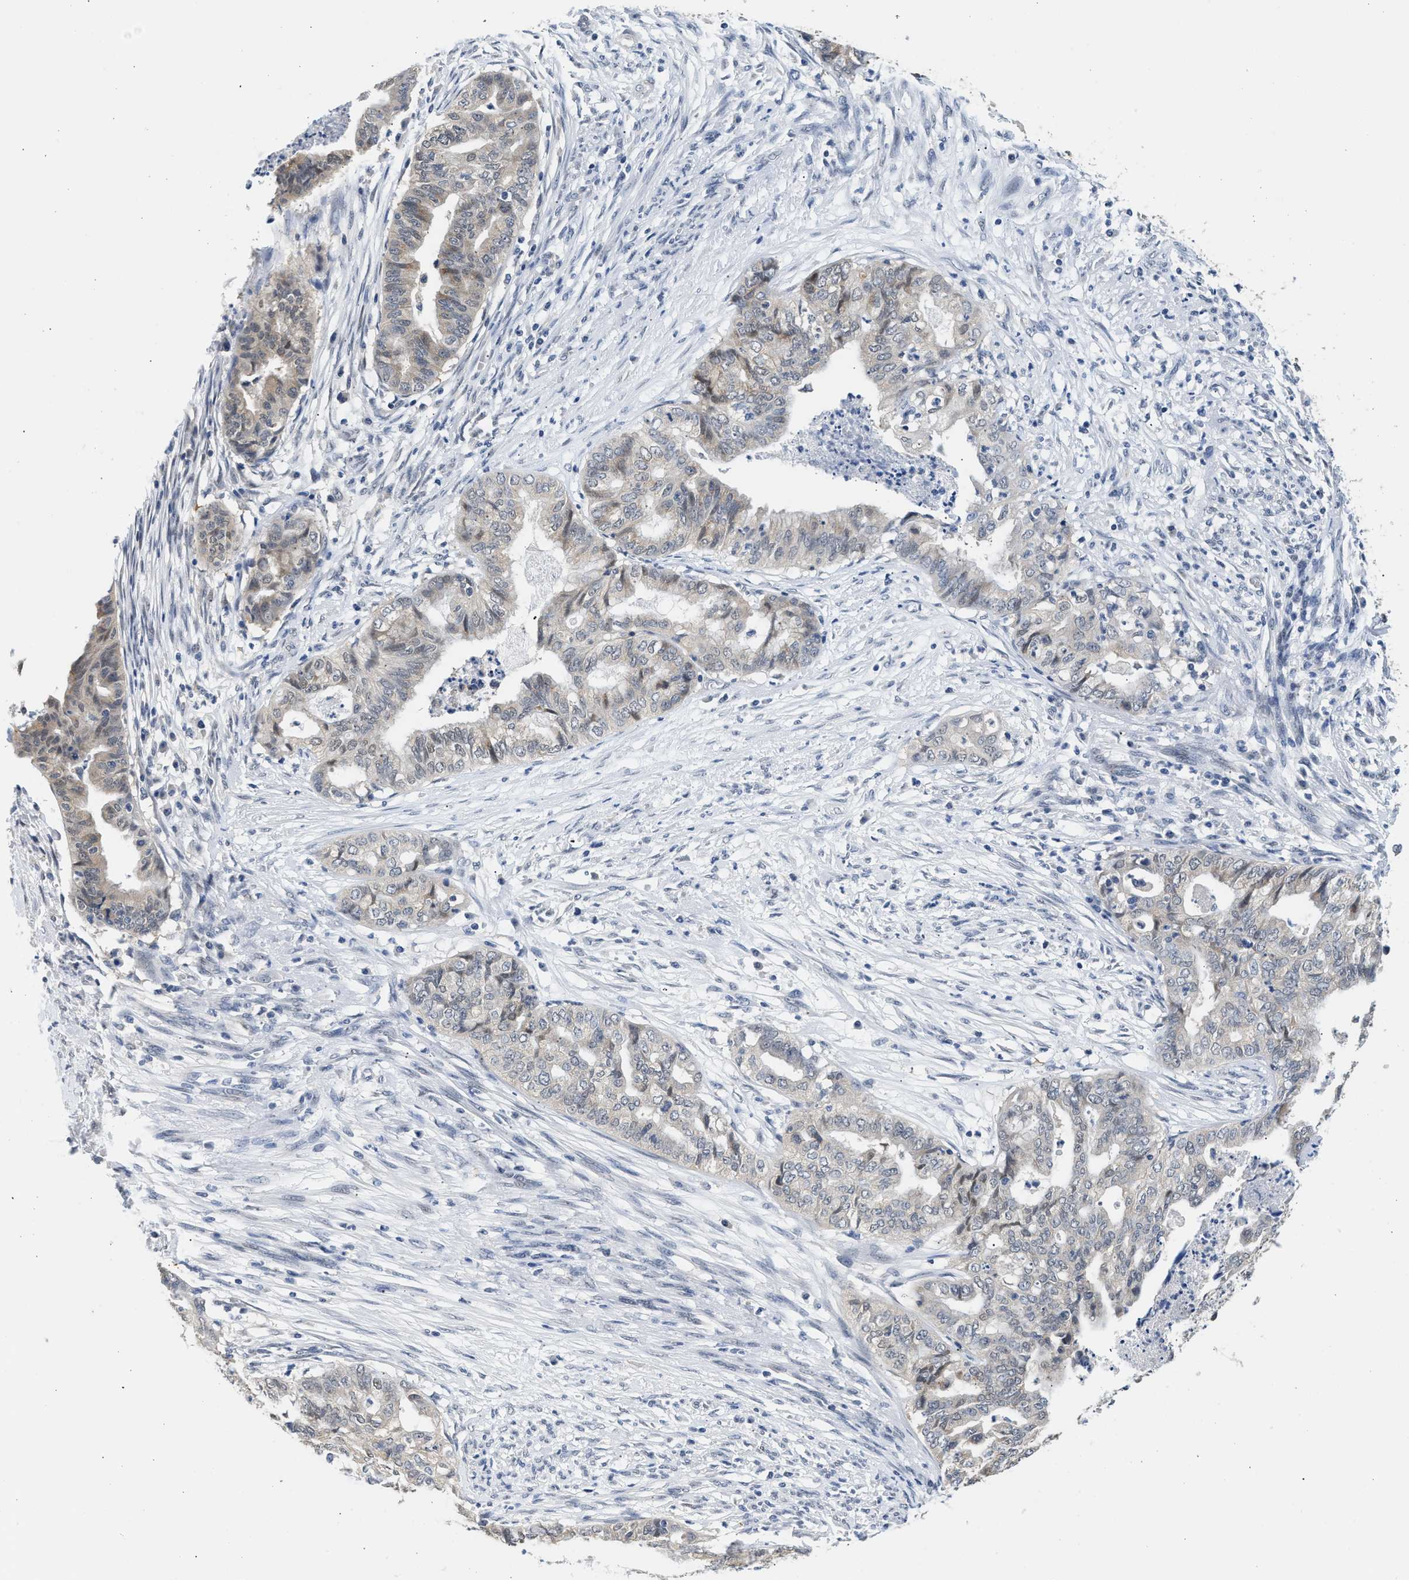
{"staining": {"intensity": "weak", "quantity": "<25%", "location": "cytoplasmic/membranous"}, "tissue": "endometrial cancer", "cell_type": "Tumor cells", "image_type": "cancer", "snomed": [{"axis": "morphology", "description": "Adenocarcinoma, NOS"}, {"axis": "topography", "description": "Endometrium"}], "caption": "A high-resolution micrograph shows immunohistochemistry (IHC) staining of endometrial cancer (adenocarcinoma), which shows no significant expression in tumor cells.", "gene": "PPM1L", "patient": {"sex": "female", "age": 79}}